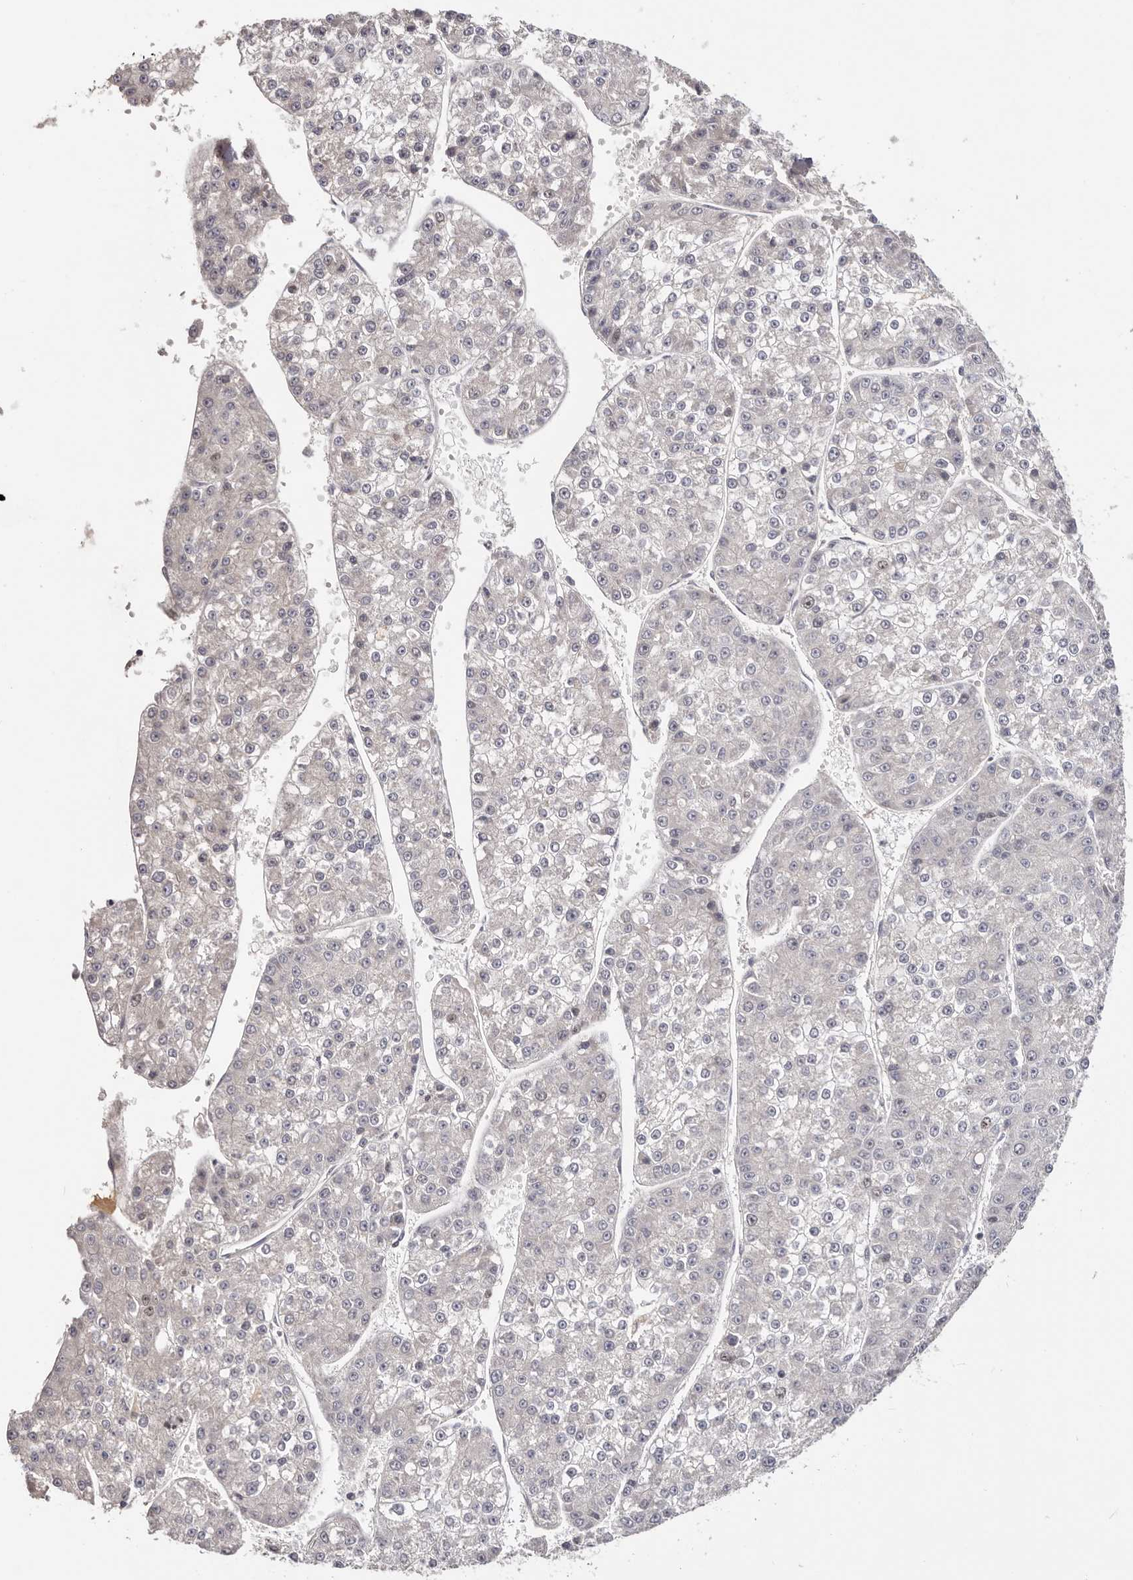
{"staining": {"intensity": "negative", "quantity": "none", "location": "none"}, "tissue": "liver cancer", "cell_type": "Tumor cells", "image_type": "cancer", "snomed": [{"axis": "morphology", "description": "Carcinoma, Hepatocellular, NOS"}, {"axis": "topography", "description": "Liver"}], "caption": "Immunohistochemical staining of human liver cancer (hepatocellular carcinoma) demonstrates no significant staining in tumor cells. (DAB (3,3'-diaminobenzidine) immunohistochemistry, high magnification).", "gene": "CCDC190", "patient": {"sex": "female", "age": 73}}